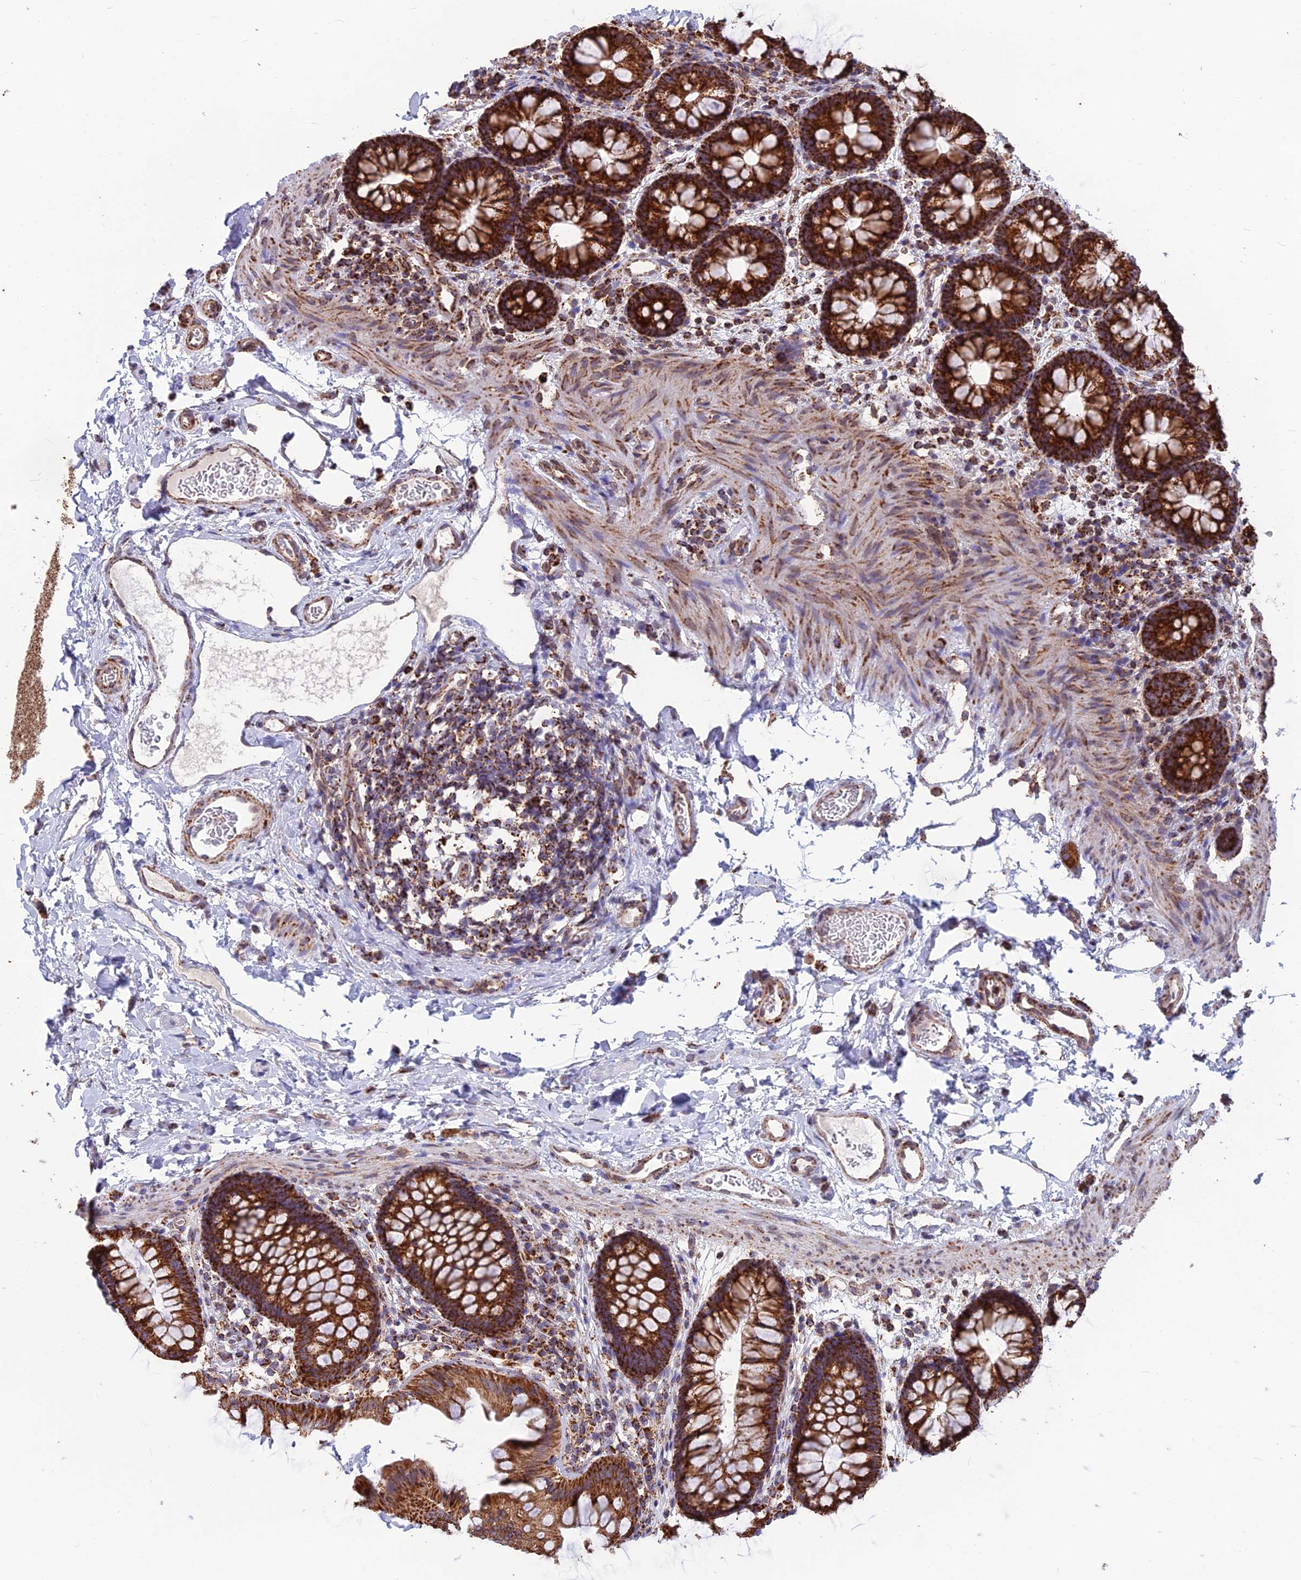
{"staining": {"intensity": "strong", "quantity": ">75%", "location": "cytoplasmic/membranous"}, "tissue": "colon", "cell_type": "Endothelial cells", "image_type": "normal", "snomed": [{"axis": "morphology", "description": "Normal tissue, NOS"}, {"axis": "topography", "description": "Colon"}], "caption": "Immunohistochemical staining of normal human colon displays high levels of strong cytoplasmic/membranous expression in about >75% of endothelial cells. (Stains: DAB in brown, nuclei in blue, Microscopy: brightfield microscopy at high magnification).", "gene": "CS", "patient": {"sex": "female", "age": 62}}